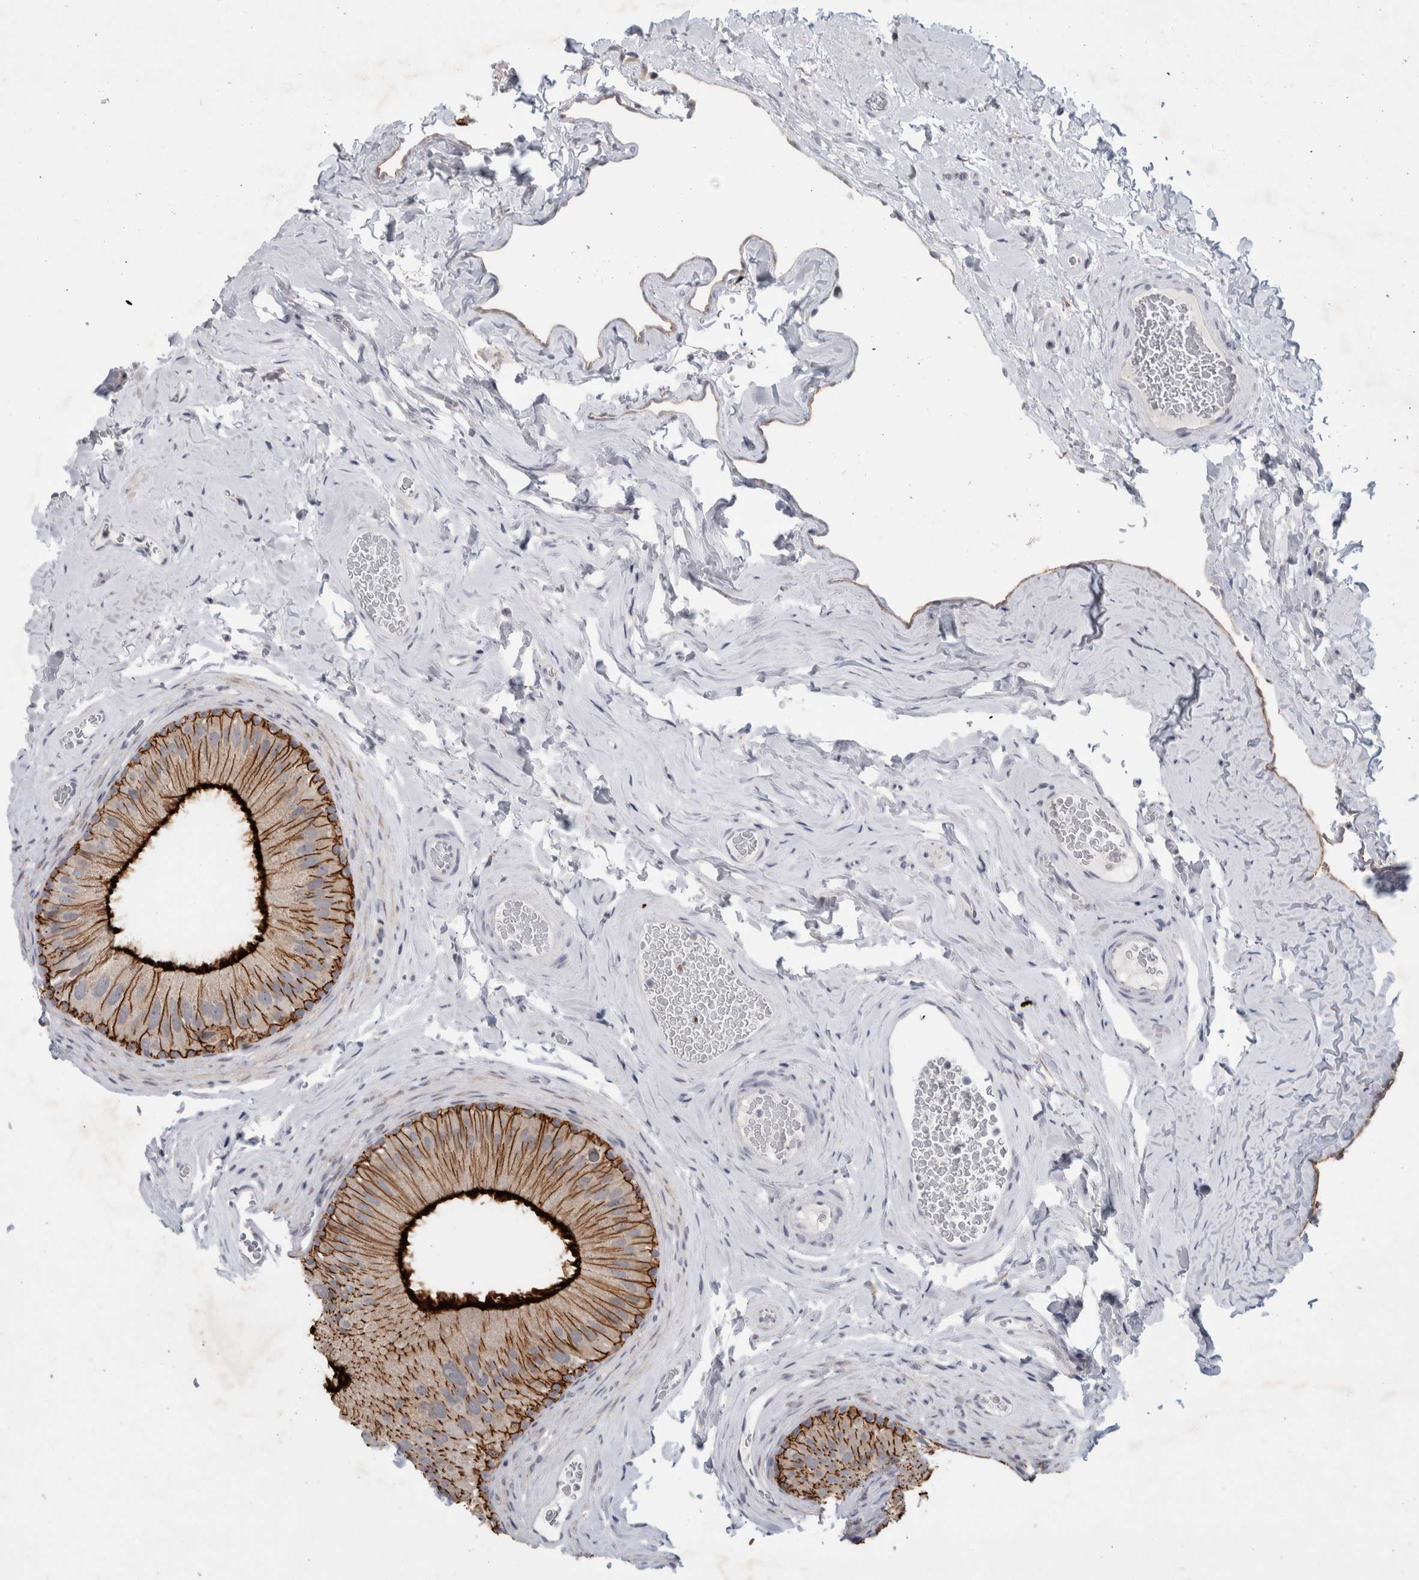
{"staining": {"intensity": "strong", "quantity": ">75%", "location": "cytoplasmic/membranous"}, "tissue": "epididymis", "cell_type": "Glandular cells", "image_type": "normal", "snomed": [{"axis": "morphology", "description": "Normal tissue, NOS"}, {"axis": "topography", "description": "Vascular tissue"}, {"axis": "topography", "description": "Epididymis"}], "caption": "Human epididymis stained with a protein marker reveals strong staining in glandular cells.", "gene": "NIPA1", "patient": {"sex": "male", "age": 49}}